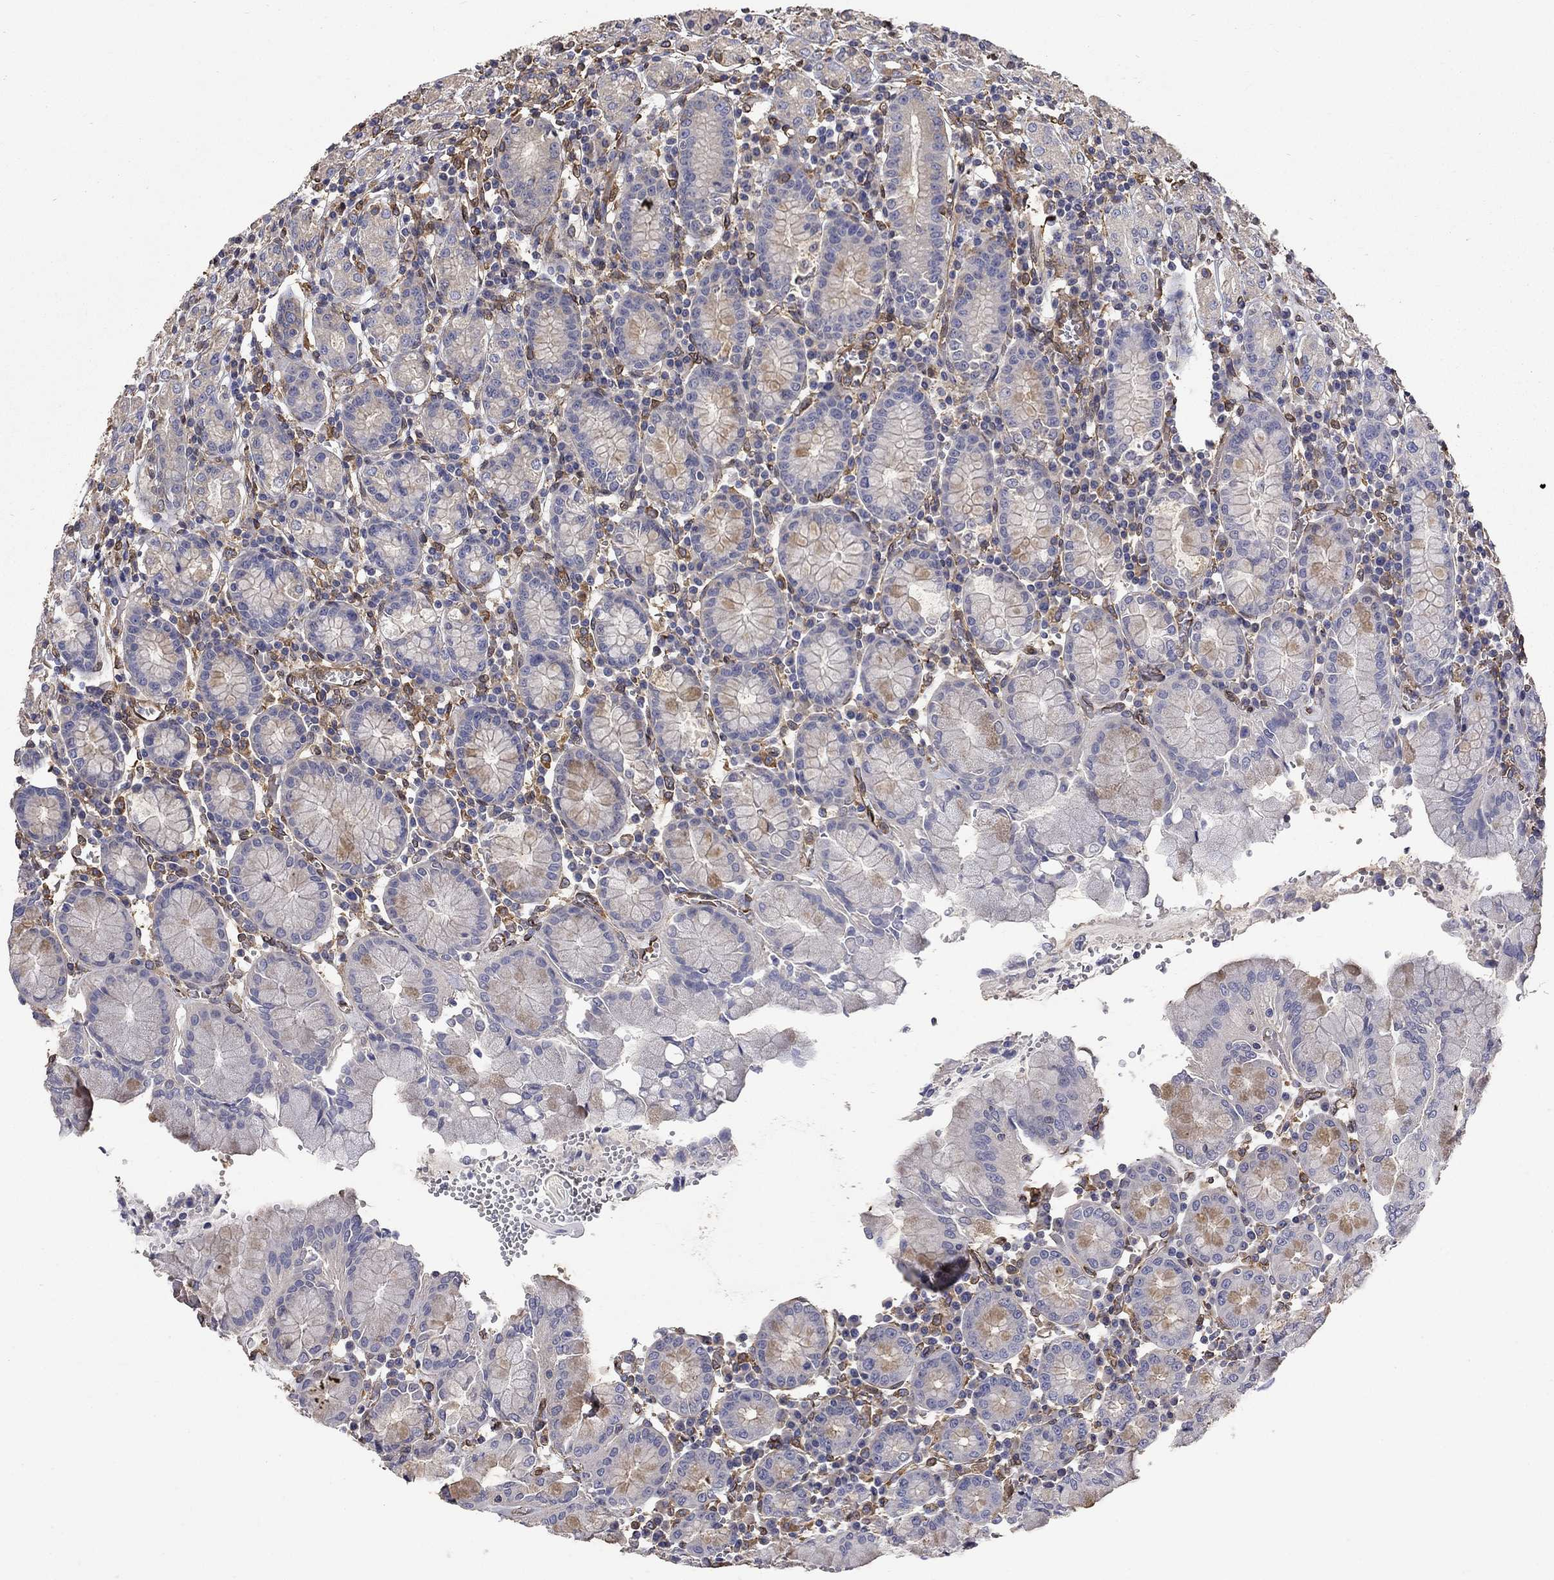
{"staining": {"intensity": "weak", "quantity": "<25%", "location": "cytoplasmic/membranous"}, "tissue": "stomach", "cell_type": "Glandular cells", "image_type": "normal", "snomed": [{"axis": "morphology", "description": "Normal tissue, NOS"}, {"axis": "topography", "description": "Stomach, upper"}, {"axis": "topography", "description": "Stomach"}], "caption": "Immunohistochemistry photomicrograph of normal stomach: stomach stained with DAB displays no significant protein staining in glandular cells.", "gene": "DPYSL2", "patient": {"sex": "male", "age": 62}}